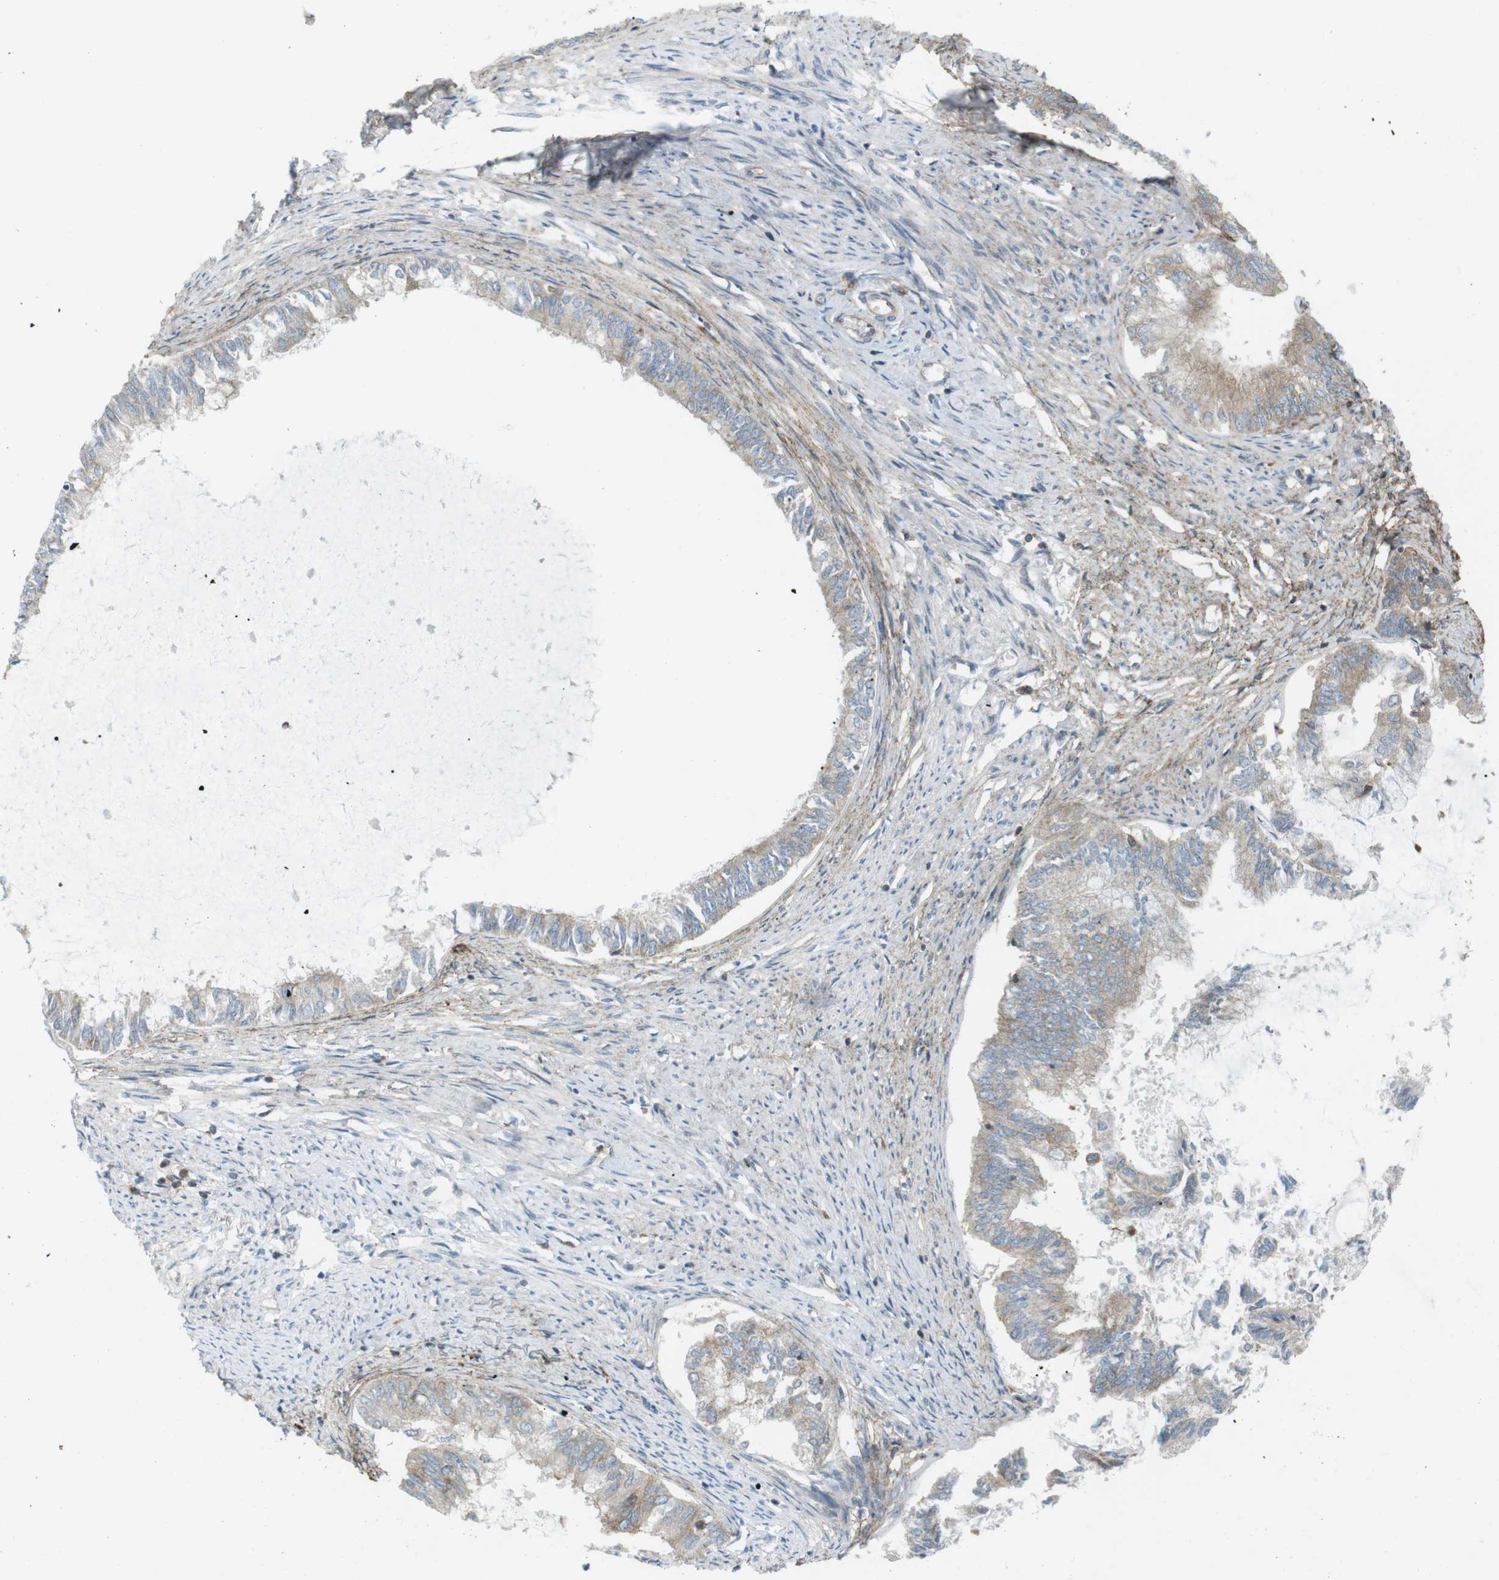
{"staining": {"intensity": "negative", "quantity": "none", "location": "none"}, "tissue": "endometrial cancer", "cell_type": "Tumor cells", "image_type": "cancer", "snomed": [{"axis": "morphology", "description": "Adenocarcinoma, NOS"}, {"axis": "topography", "description": "Endometrium"}], "caption": "IHC photomicrograph of human endometrial cancer stained for a protein (brown), which shows no expression in tumor cells.", "gene": "FLII", "patient": {"sex": "female", "age": 86}}